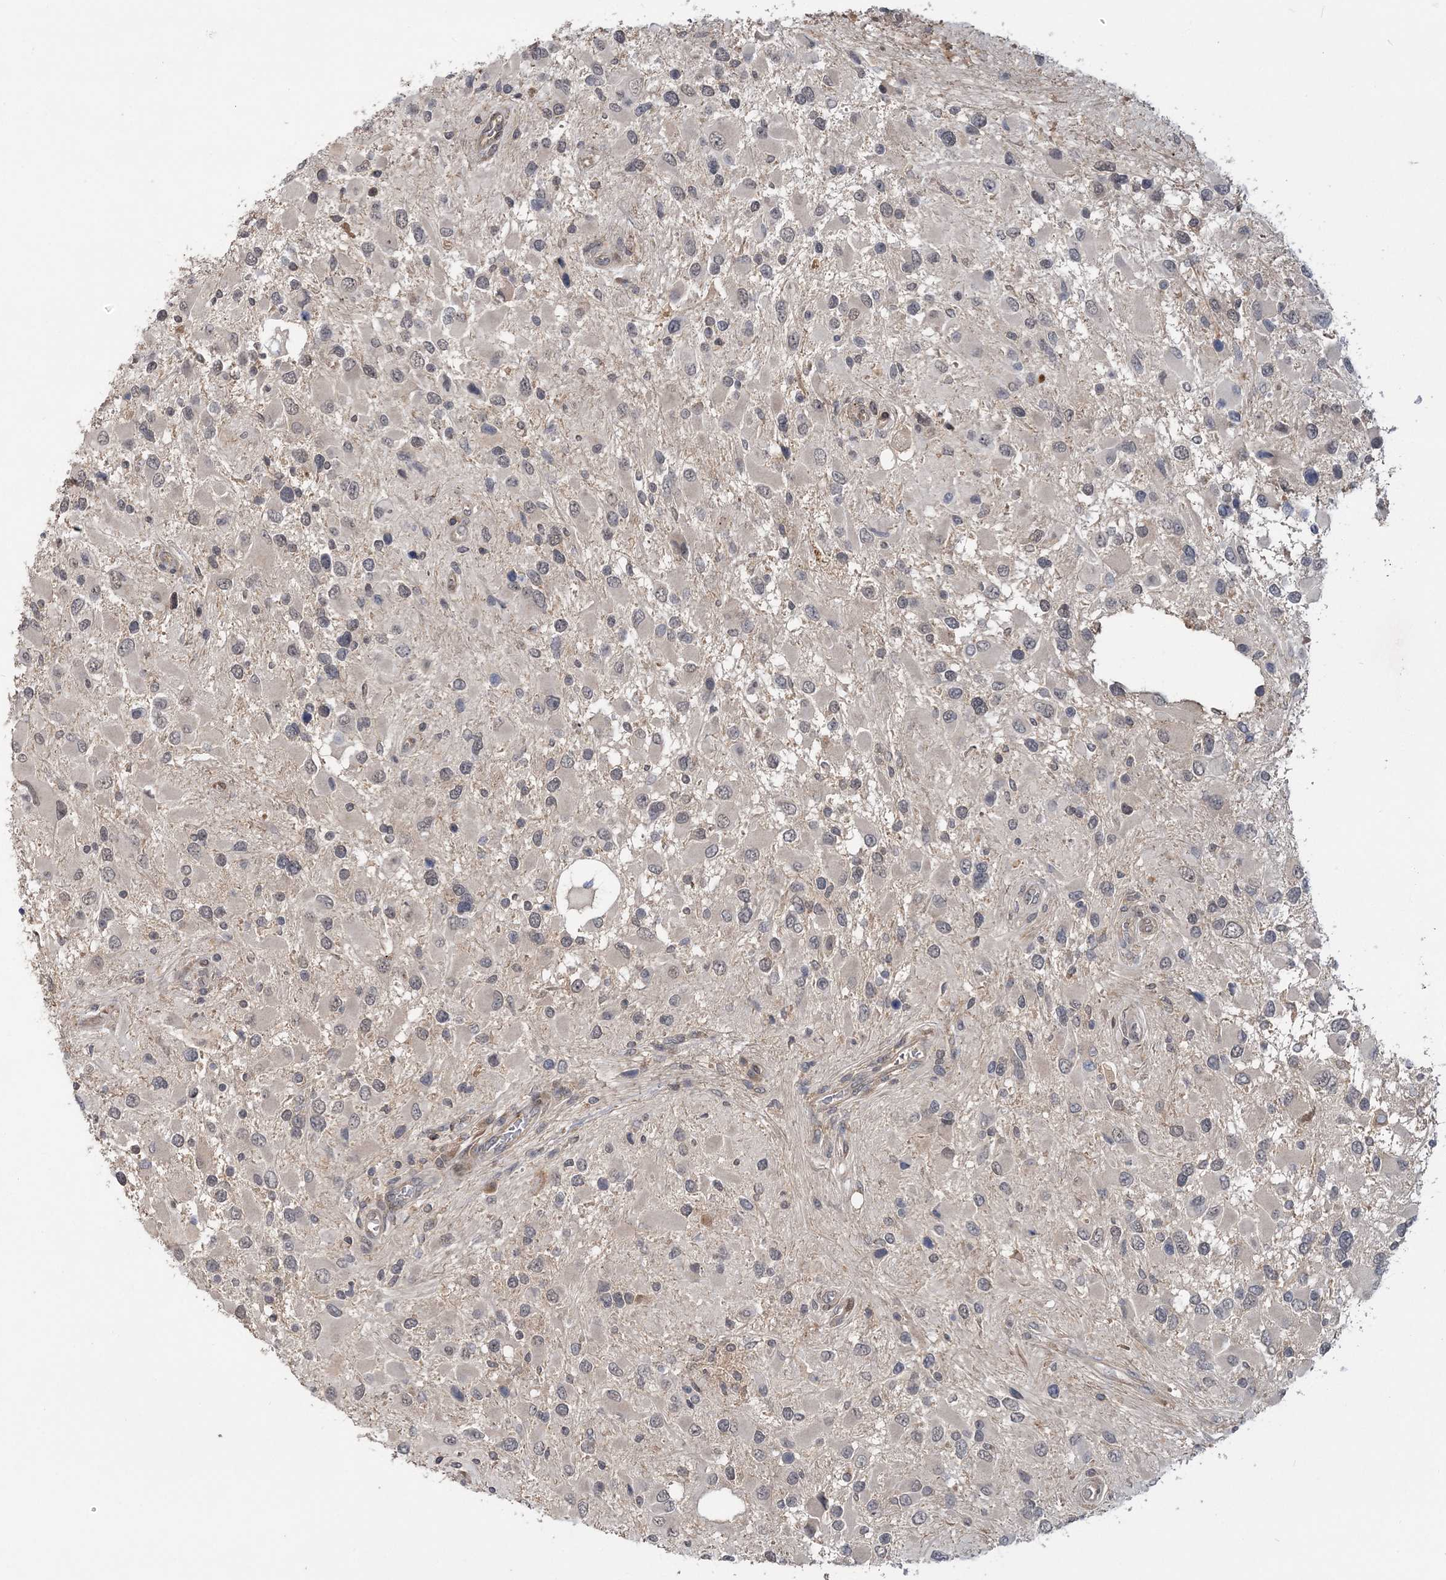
{"staining": {"intensity": "weak", "quantity": ">75%", "location": "nuclear"}, "tissue": "glioma", "cell_type": "Tumor cells", "image_type": "cancer", "snomed": [{"axis": "morphology", "description": "Glioma, malignant, High grade"}, {"axis": "topography", "description": "Brain"}], "caption": "Immunohistochemical staining of human high-grade glioma (malignant) displays low levels of weak nuclear protein staining in approximately >75% of tumor cells.", "gene": "RNF25", "patient": {"sex": "male", "age": 53}}